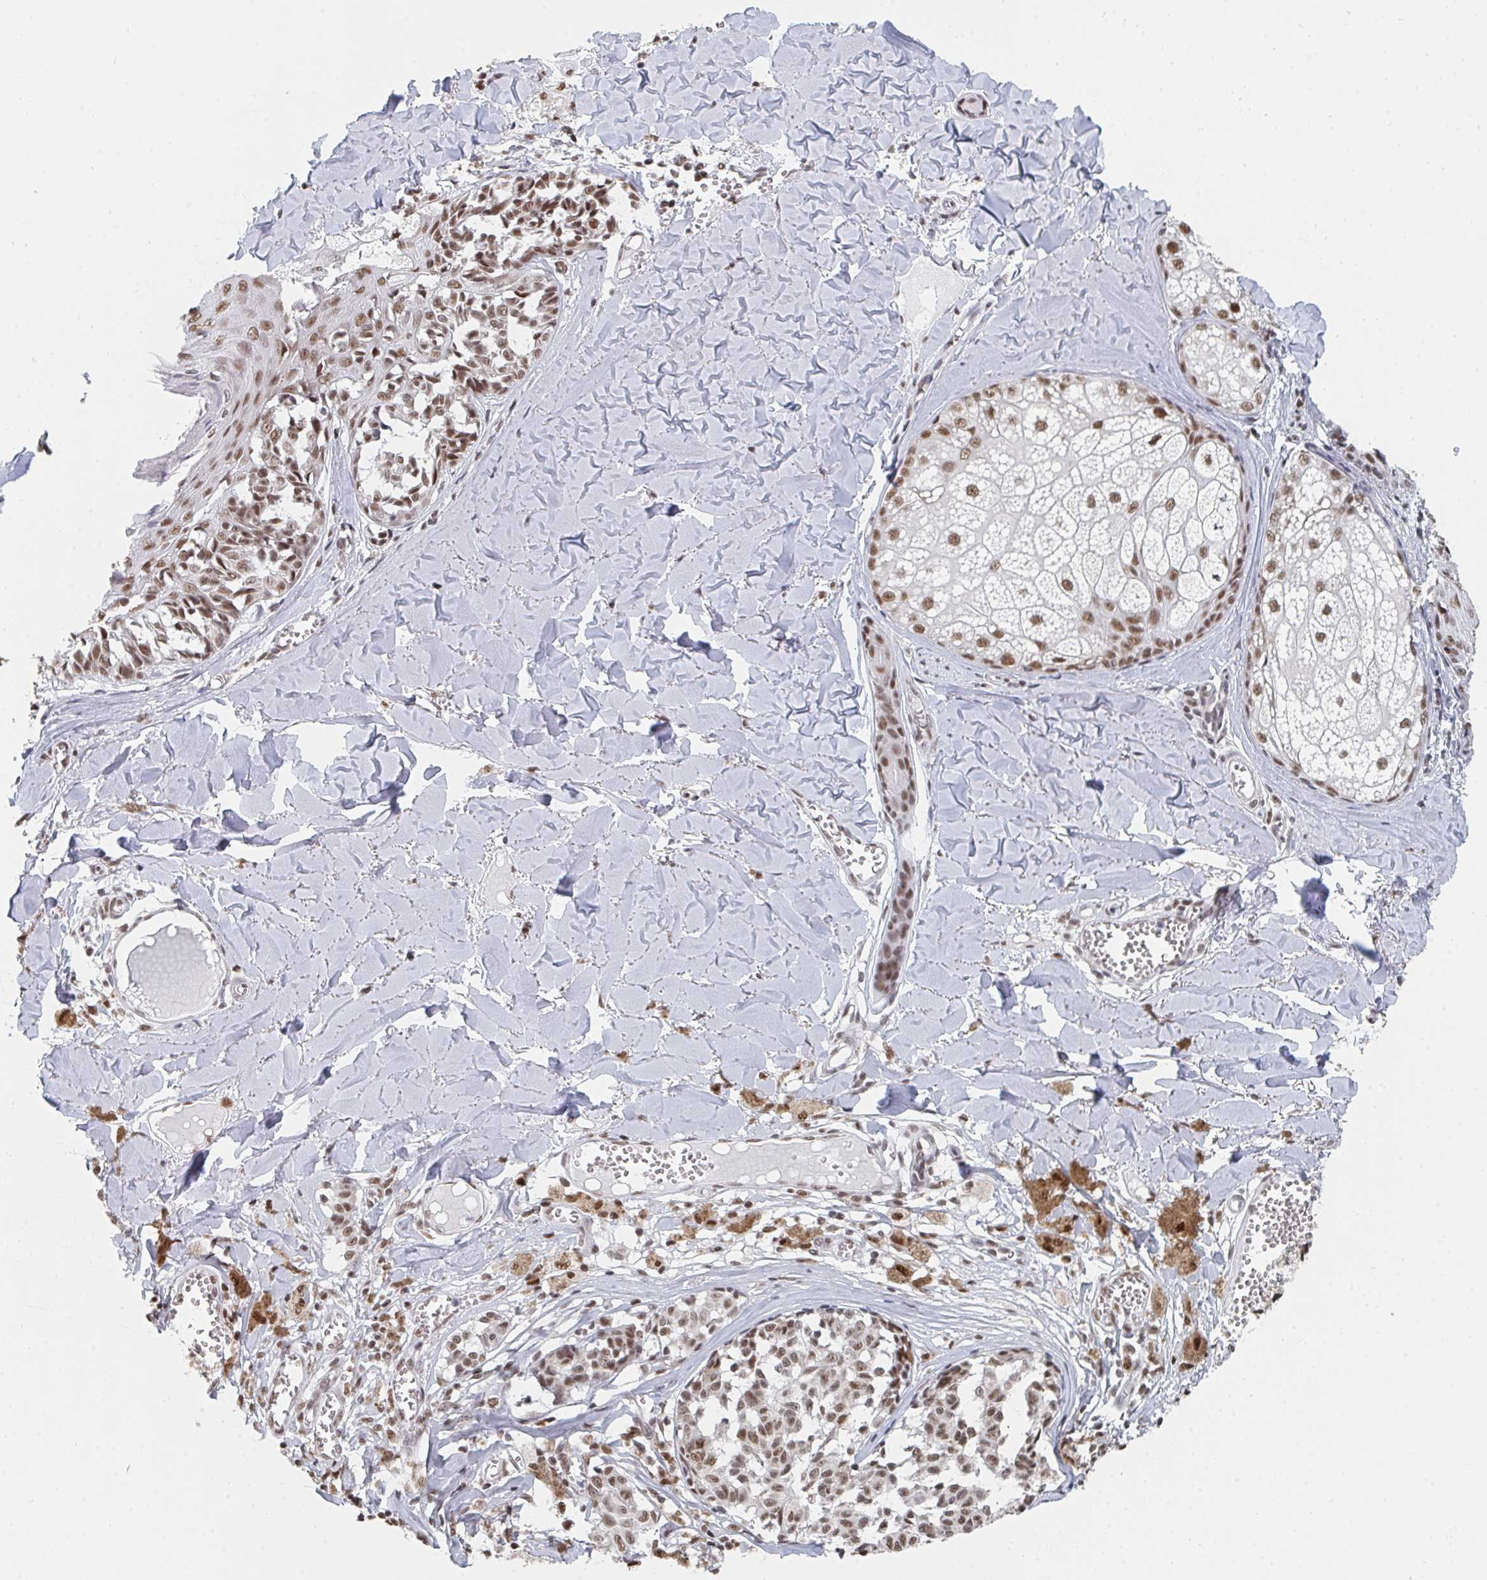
{"staining": {"intensity": "moderate", "quantity": ">75%", "location": "nuclear"}, "tissue": "melanoma", "cell_type": "Tumor cells", "image_type": "cancer", "snomed": [{"axis": "morphology", "description": "Malignant melanoma, NOS"}, {"axis": "topography", "description": "Skin"}], "caption": "The immunohistochemical stain shows moderate nuclear positivity in tumor cells of malignant melanoma tissue.", "gene": "MBNL1", "patient": {"sex": "female", "age": 43}}